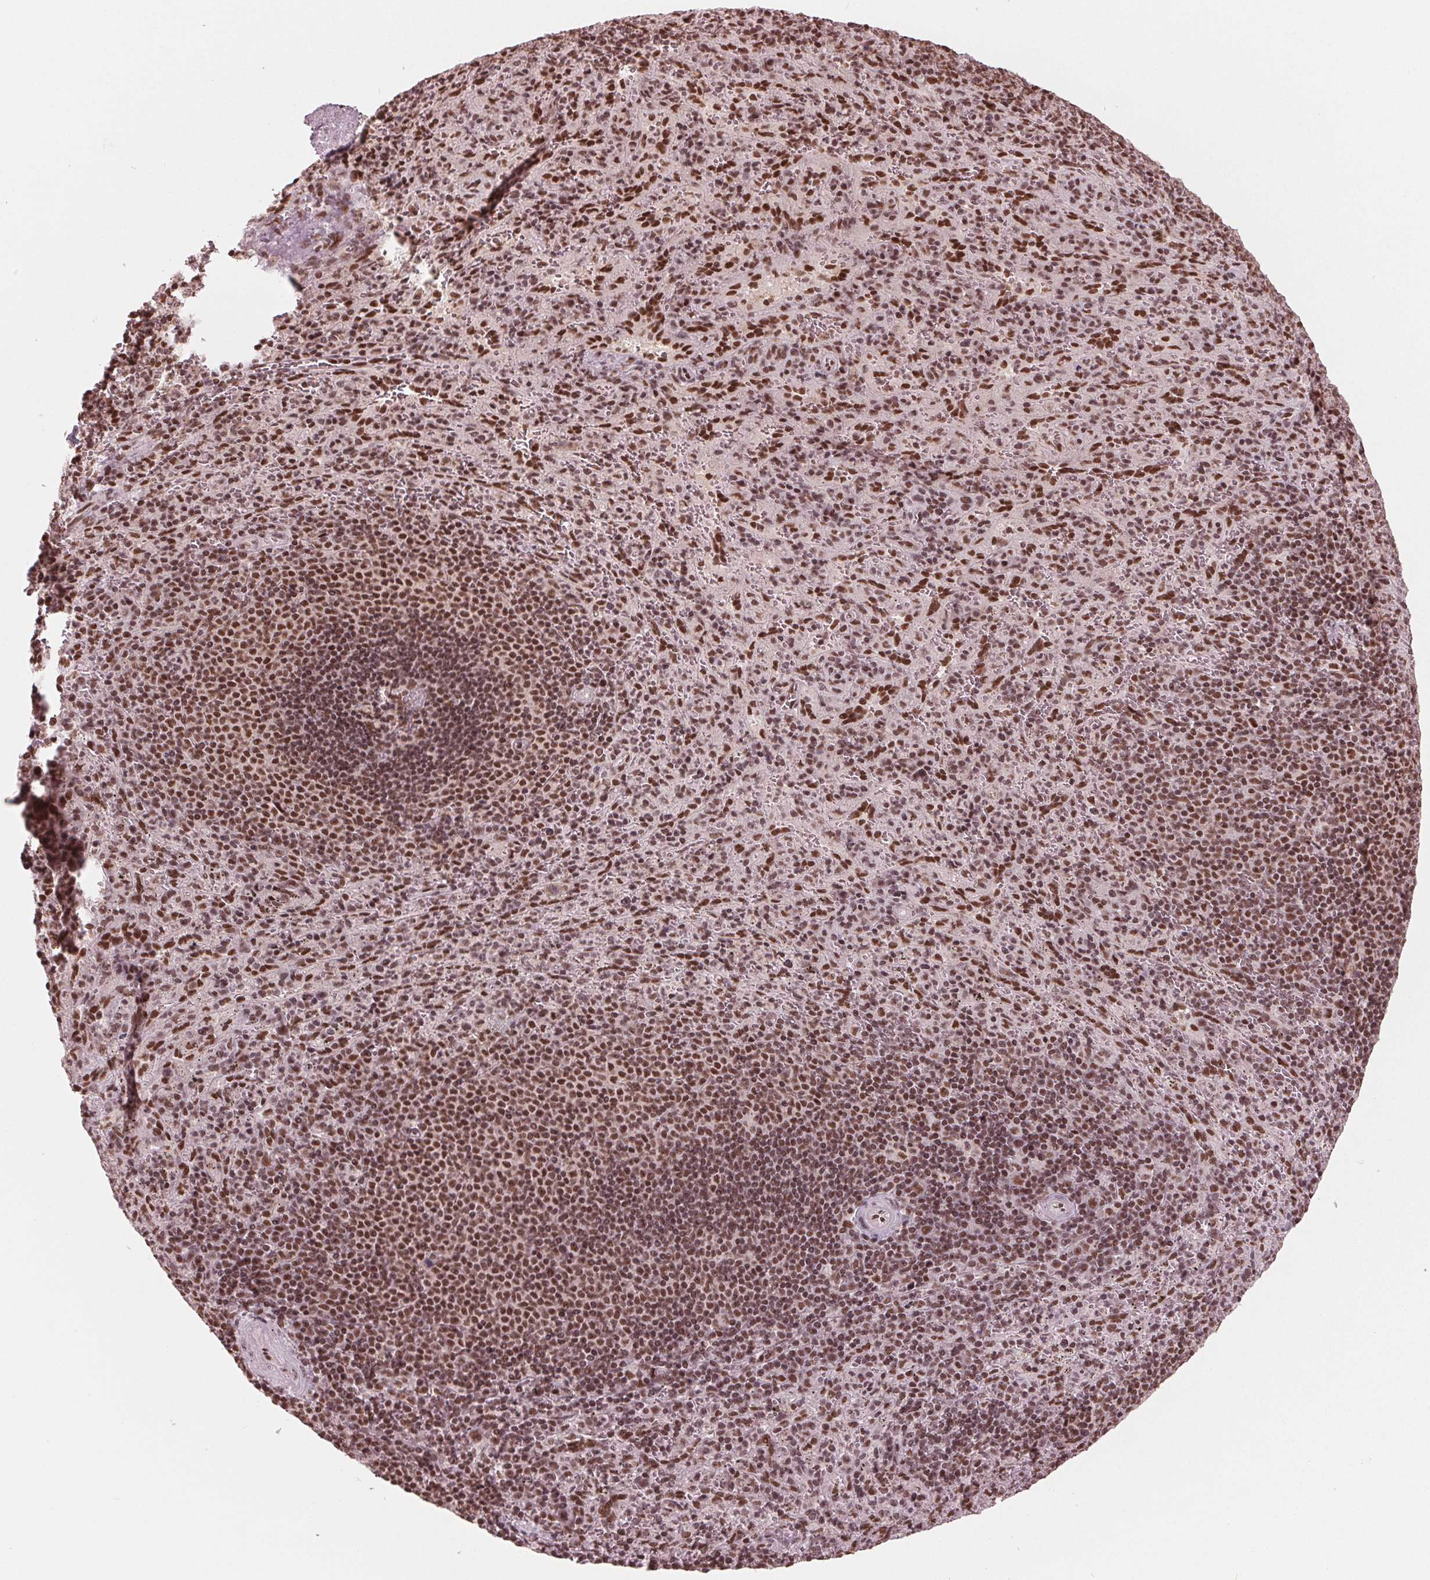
{"staining": {"intensity": "moderate", "quantity": ">75%", "location": "nuclear"}, "tissue": "spleen", "cell_type": "Cells in red pulp", "image_type": "normal", "snomed": [{"axis": "morphology", "description": "Normal tissue, NOS"}, {"axis": "topography", "description": "Spleen"}], "caption": "DAB immunohistochemical staining of benign spleen demonstrates moderate nuclear protein staining in about >75% of cells in red pulp.", "gene": "LSM2", "patient": {"sex": "male", "age": 57}}